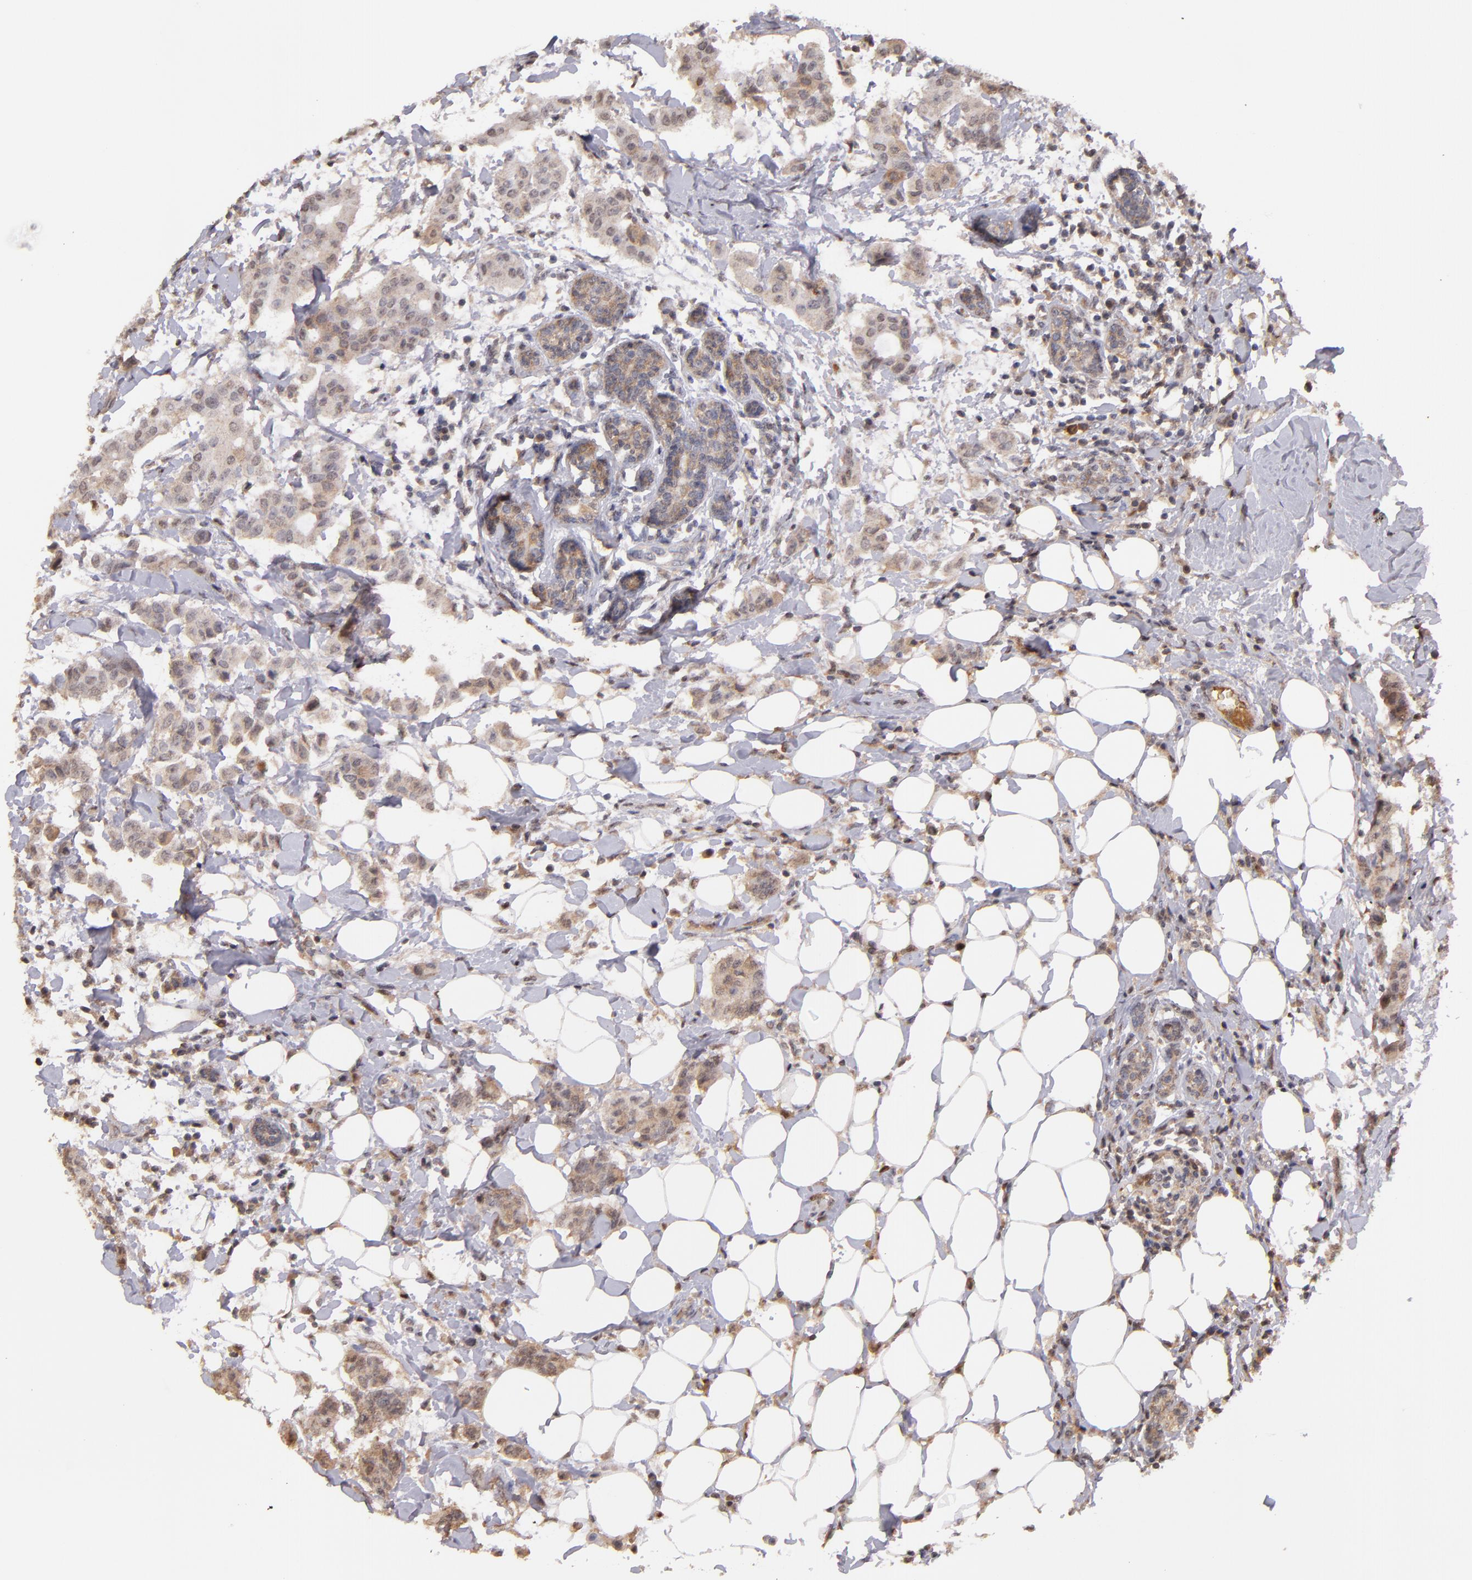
{"staining": {"intensity": "moderate", "quantity": ">75%", "location": "cytoplasmic/membranous"}, "tissue": "breast cancer", "cell_type": "Tumor cells", "image_type": "cancer", "snomed": [{"axis": "morphology", "description": "Duct carcinoma"}, {"axis": "topography", "description": "Breast"}], "caption": "Human infiltrating ductal carcinoma (breast) stained for a protein (brown) shows moderate cytoplasmic/membranous positive positivity in about >75% of tumor cells.", "gene": "SERPINC1", "patient": {"sex": "female", "age": 40}}